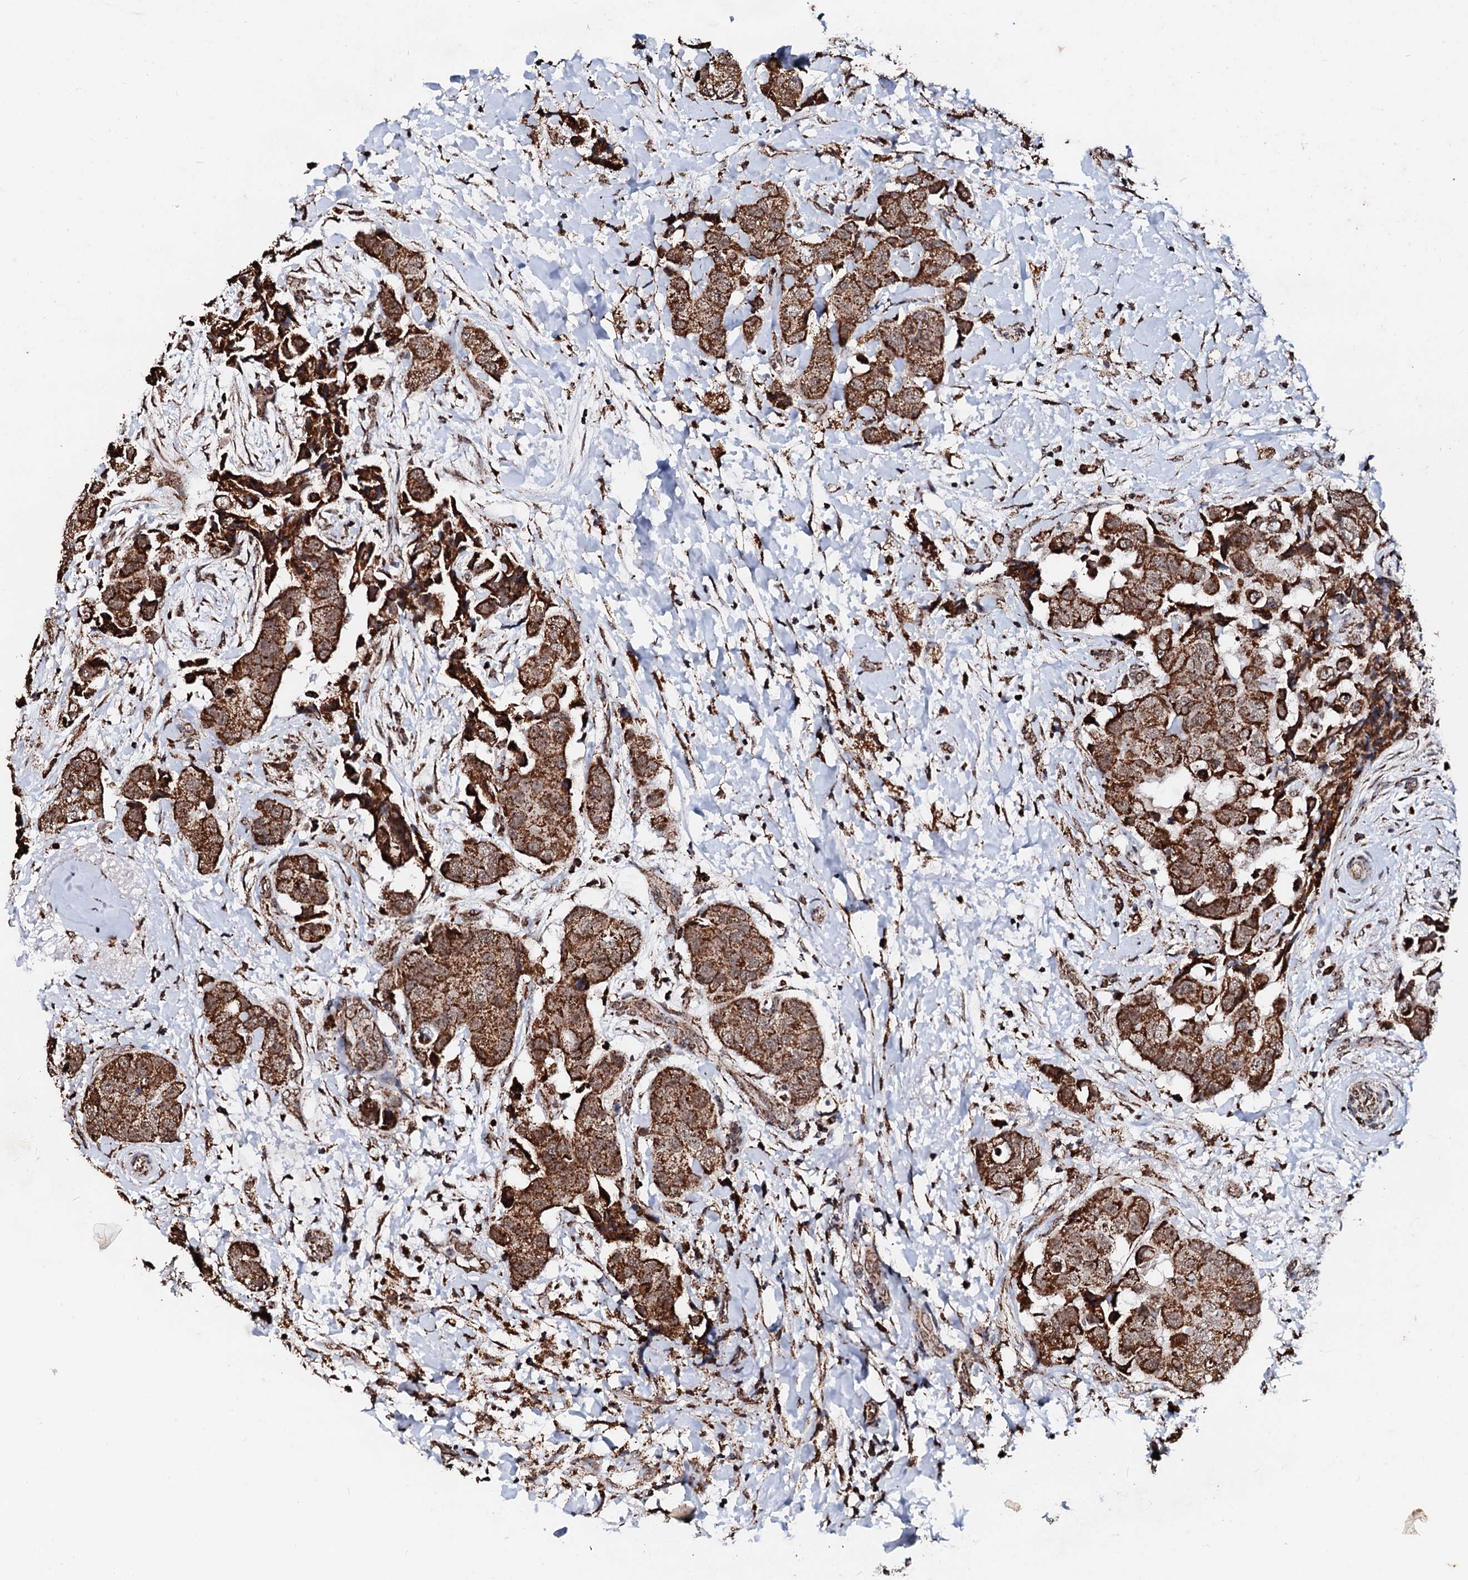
{"staining": {"intensity": "strong", "quantity": ">75%", "location": "cytoplasmic/membranous"}, "tissue": "breast cancer", "cell_type": "Tumor cells", "image_type": "cancer", "snomed": [{"axis": "morphology", "description": "Normal tissue, NOS"}, {"axis": "morphology", "description": "Duct carcinoma"}, {"axis": "topography", "description": "Breast"}], "caption": "Human infiltrating ductal carcinoma (breast) stained with a protein marker shows strong staining in tumor cells.", "gene": "SECISBP2L", "patient": {"sex": "female", "age": 62}}